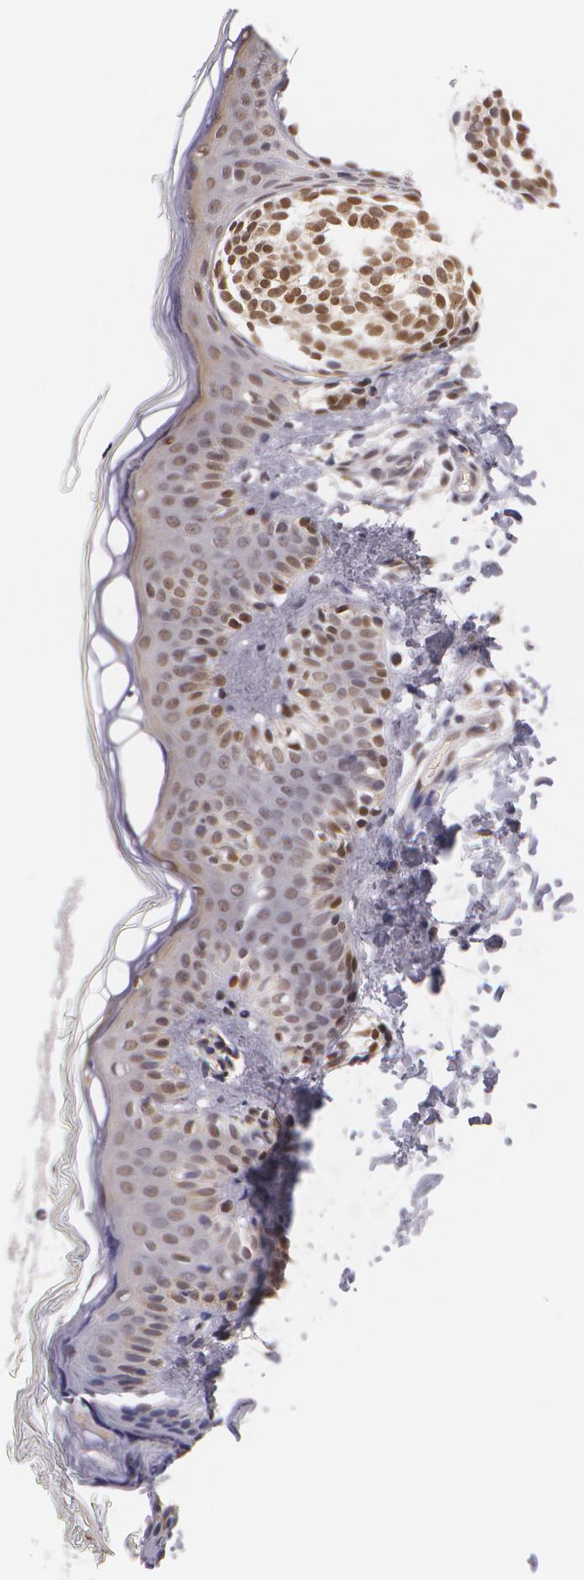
{"staining": {"intensity": "moderate", "quantity": ">75%", "location": "nuclear"}, "tissue": "skin", "cell_type": "Fibroblasts", "image_type": "normal", "snomed": [{"axis": "morphology", "description": "Normal tissue, NOS"}, {"axis": "topography", "description": "Skin"}], "caption": "Immunohistochemistry (IHC) (DAB (3,3'-diaminobenzidine)) staining of benign skin shows moderate nuclear protein positivity in about >75% of fibroblasts.", "gene": "ALX1", "patient": {"sex": "female", "age": 4}}